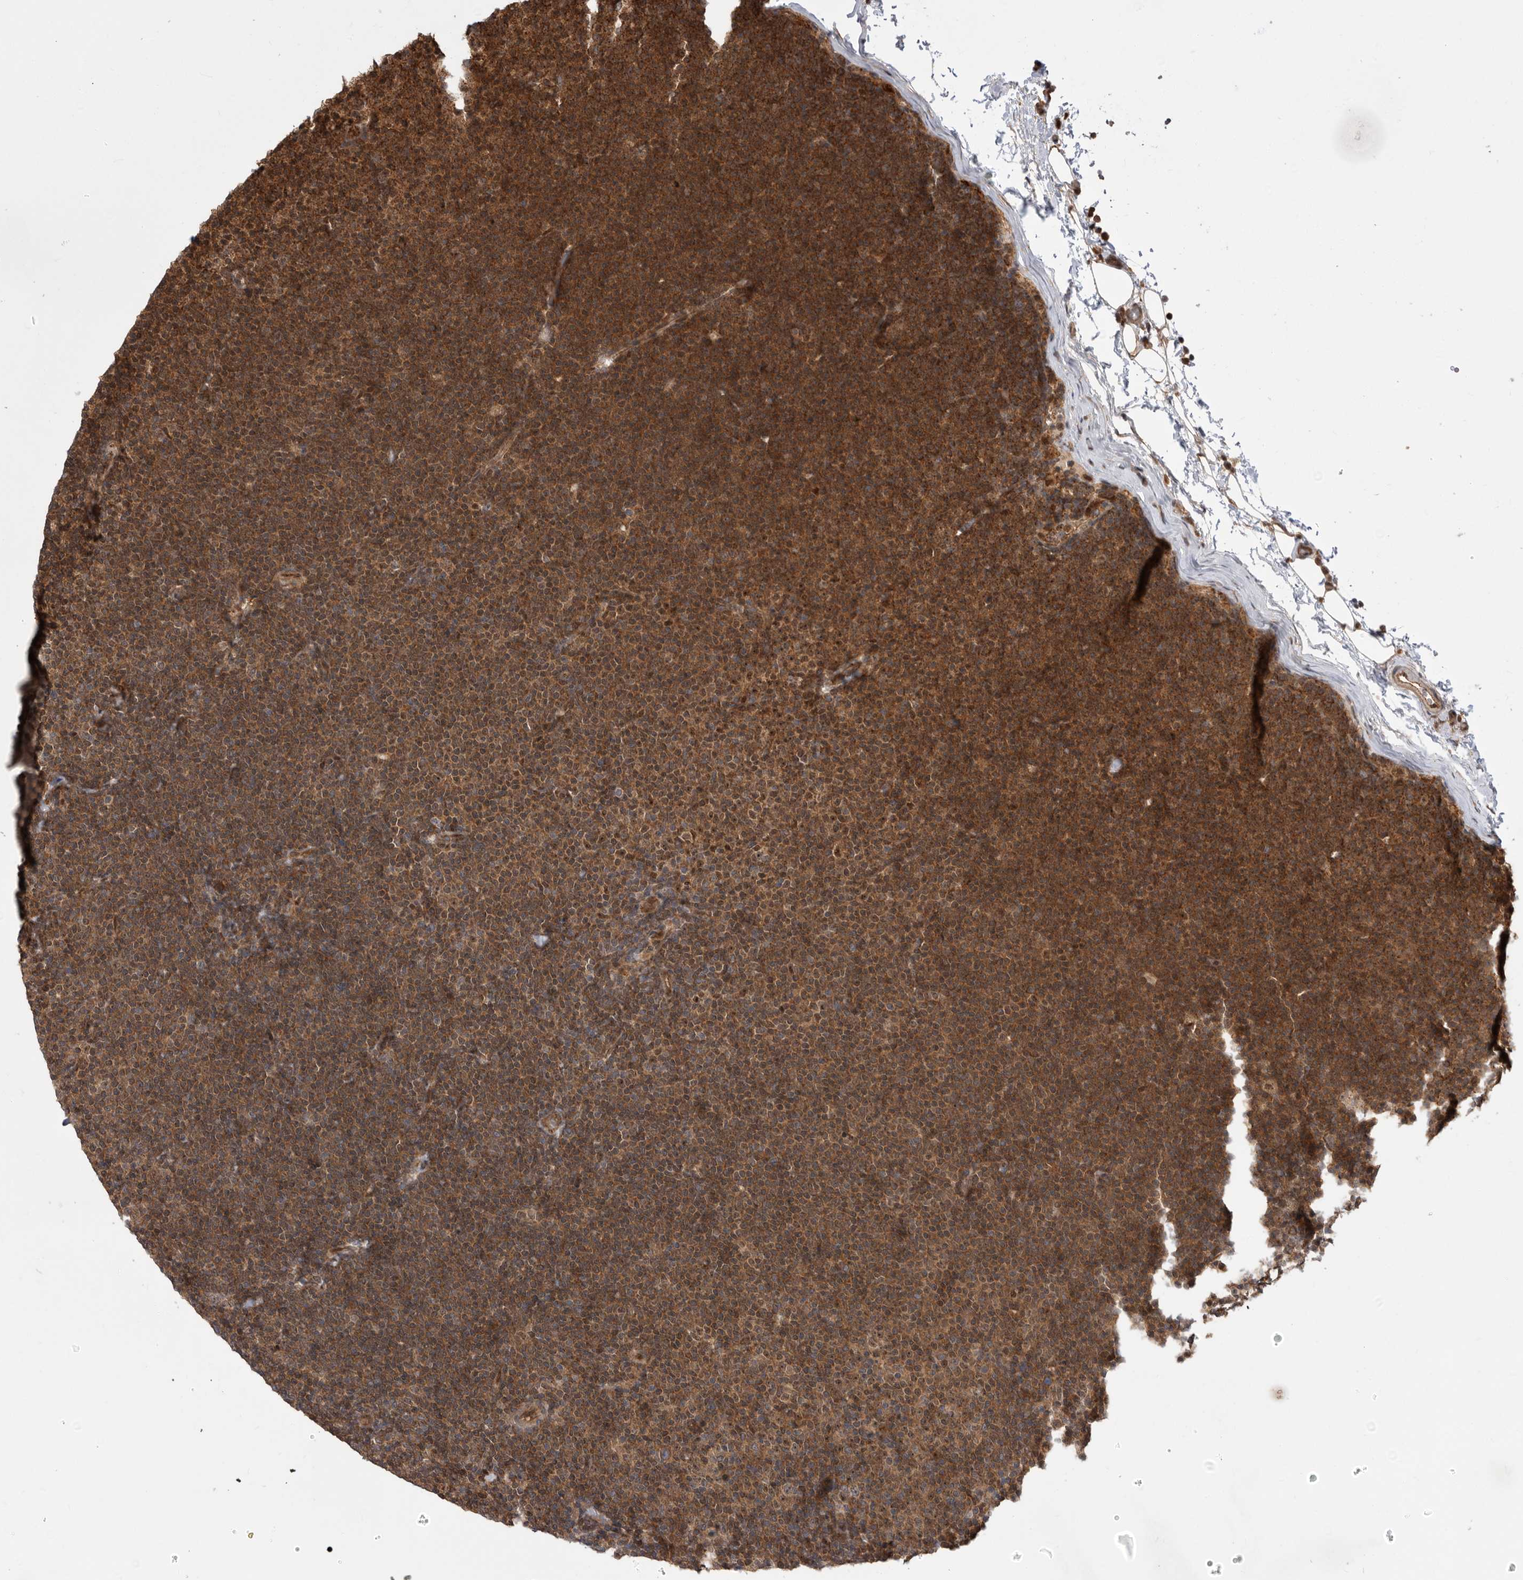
{"staining": {"intensity": "moderate", "quantity": ">75%", "location": "cytoplasmic/membranous,nuclear"}, "tissue": "lymphoma", "cell_type": "Tumor cells", "image_type": "cancer", "snomed": [{"axis": "morphology", "description": "Malignant lymphoma, non-Hodgkin's type, Low grade"}, {"axis": "topography", "description": "Lymph node"}], "caption": "Moderate cytoplasmic/membranous and nuclear staining is seen in approximately >75% of tumor cells in malignant lymphoma, non-Hodgkin's type (low-grade).", "gene": "DHDDS", "patient": {"sex": "female", "age": 53}}